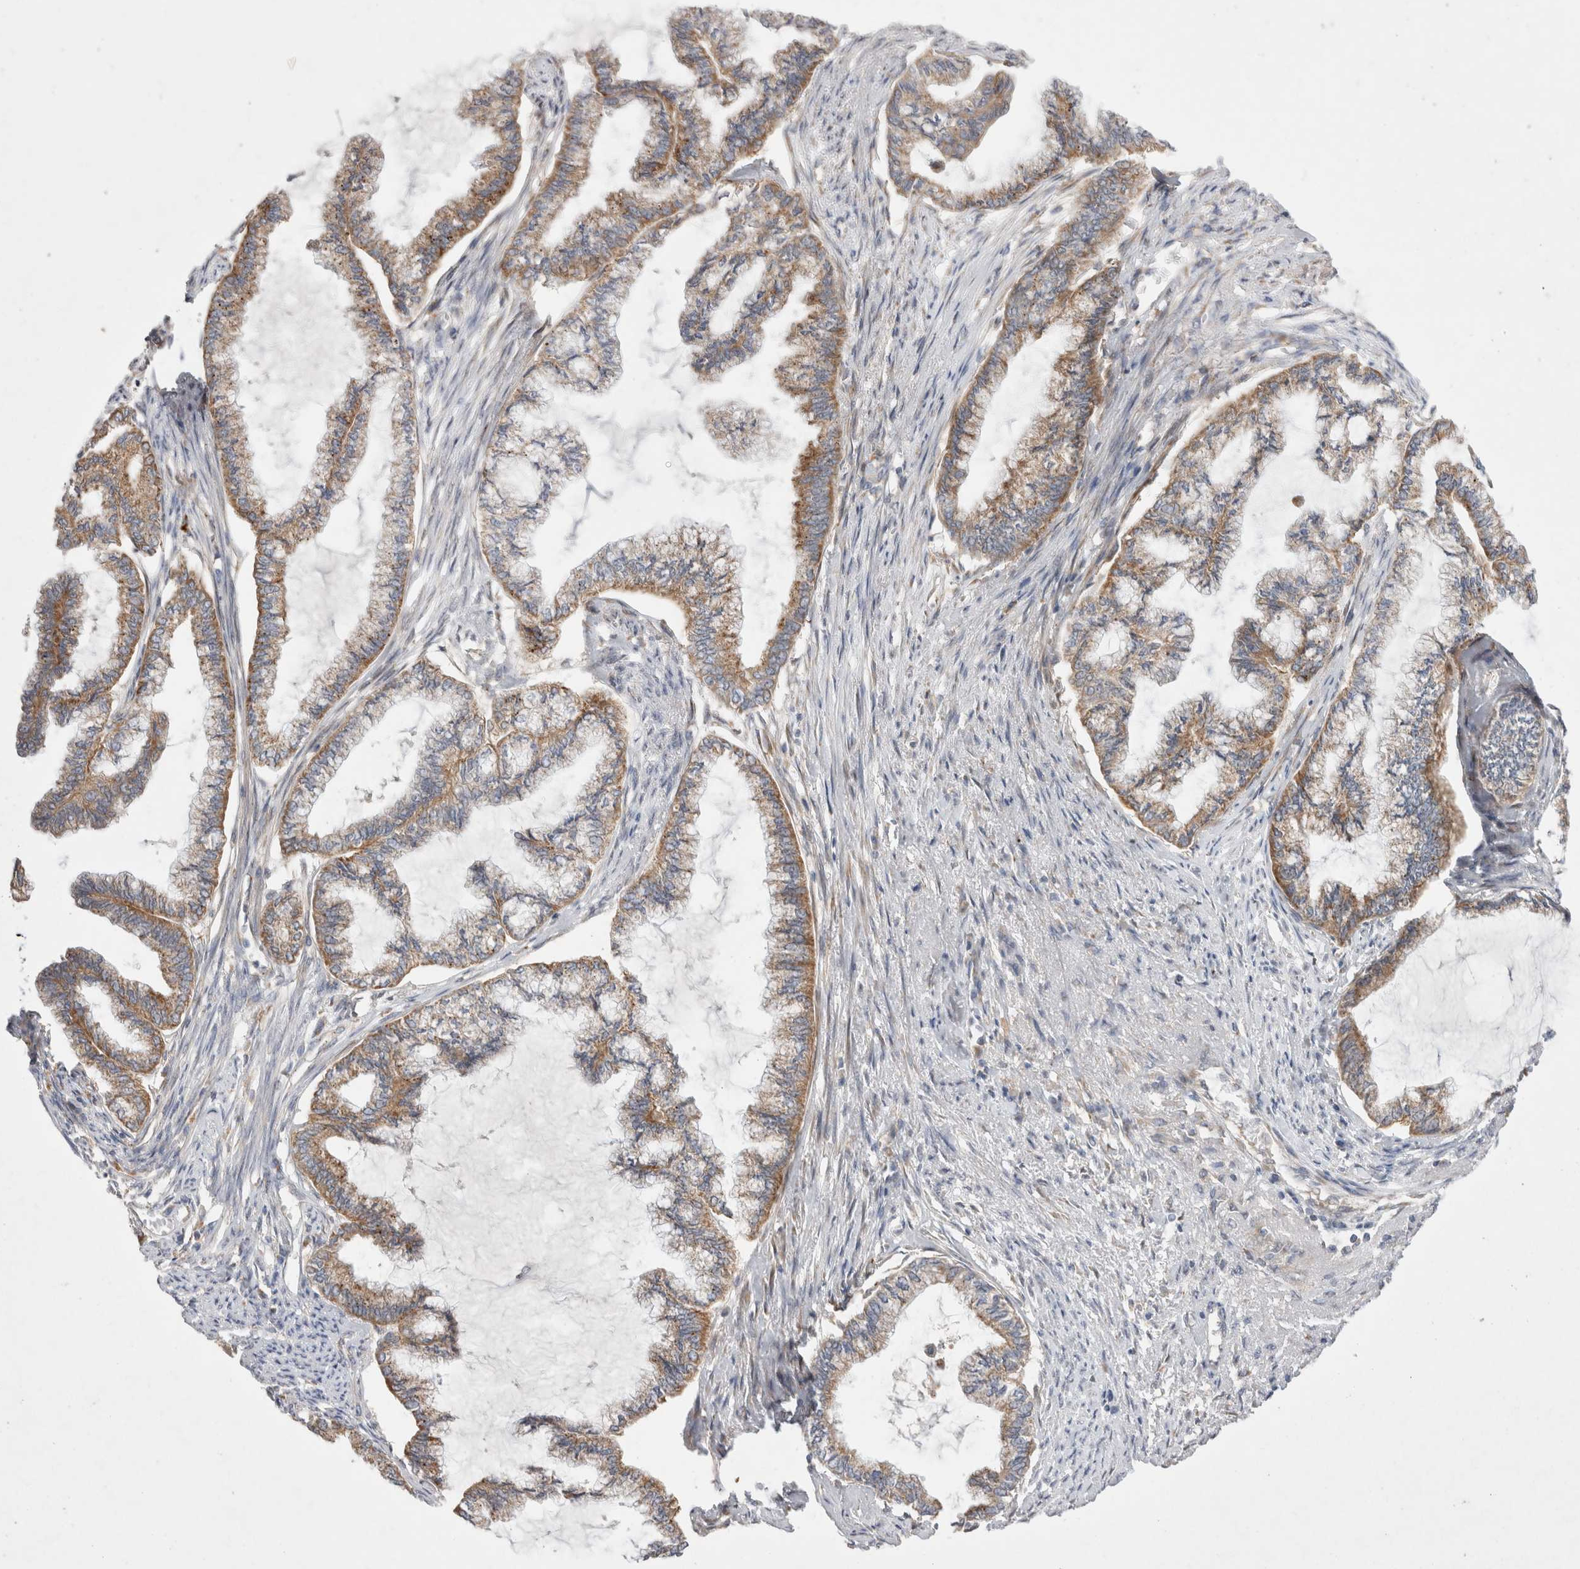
{"staining": {"intensity": "moderate", "quantity": ">75%", "location": "cytoplasmic/membranous"}, "tissue": "endometrial cancer", "cell_type": "Tumor cells", "image_type": "cancer", "snomed": [{"axis": "morphology", "description": "Adenocarcinoma, NOS"}, {"axis": "topography", "description": "Endometrium"}], "caption": "Protein expression analysis of endometrial cancer demonstrates moderate cytoplasmic/membranous expression in about >75% of tumor cells. The protein of interest is stained brown, and the nuclei are stained in blue (DAB (3,3'-diaminobenzidine) IHC with brightfield microscopy, high magnification).", "gene": "TBC1D16", "patient": {"sex": "female", "age": 86}}